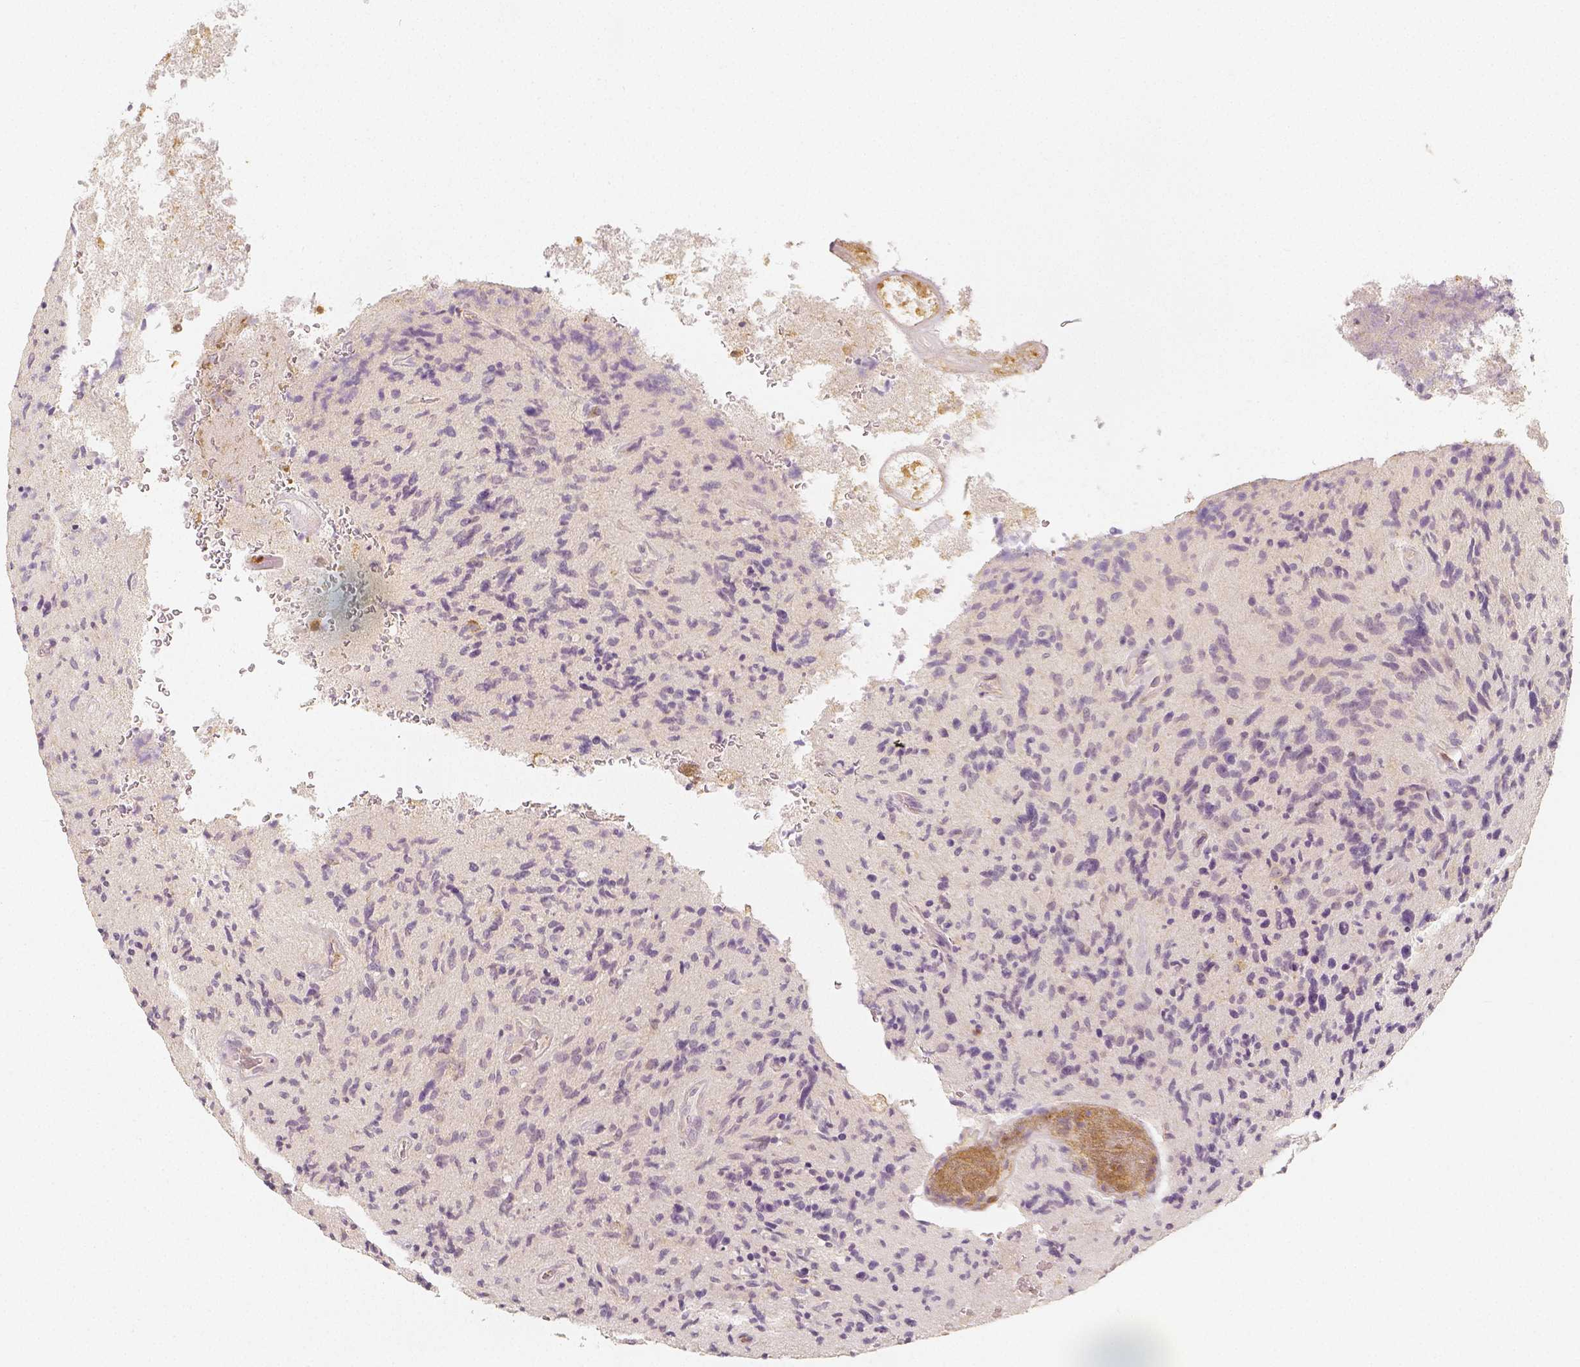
{"staining": {"intensity": "negative", "quantity": "none", "location": "none"}, "tissue": "glioma", "cell_type": "Tumor cells", "image_type": "cancer", "snomed": [{"axis": "morphology", "description": "Glioma, malignant, High grade"}, {"axis": "topography", "description": "Brain"}], "caption": "Protein analysis of glioma reveals no significant positivity in tumor cells.", "gene": "PTPRJ", "patient": {"sex": "male", "age": 54}}